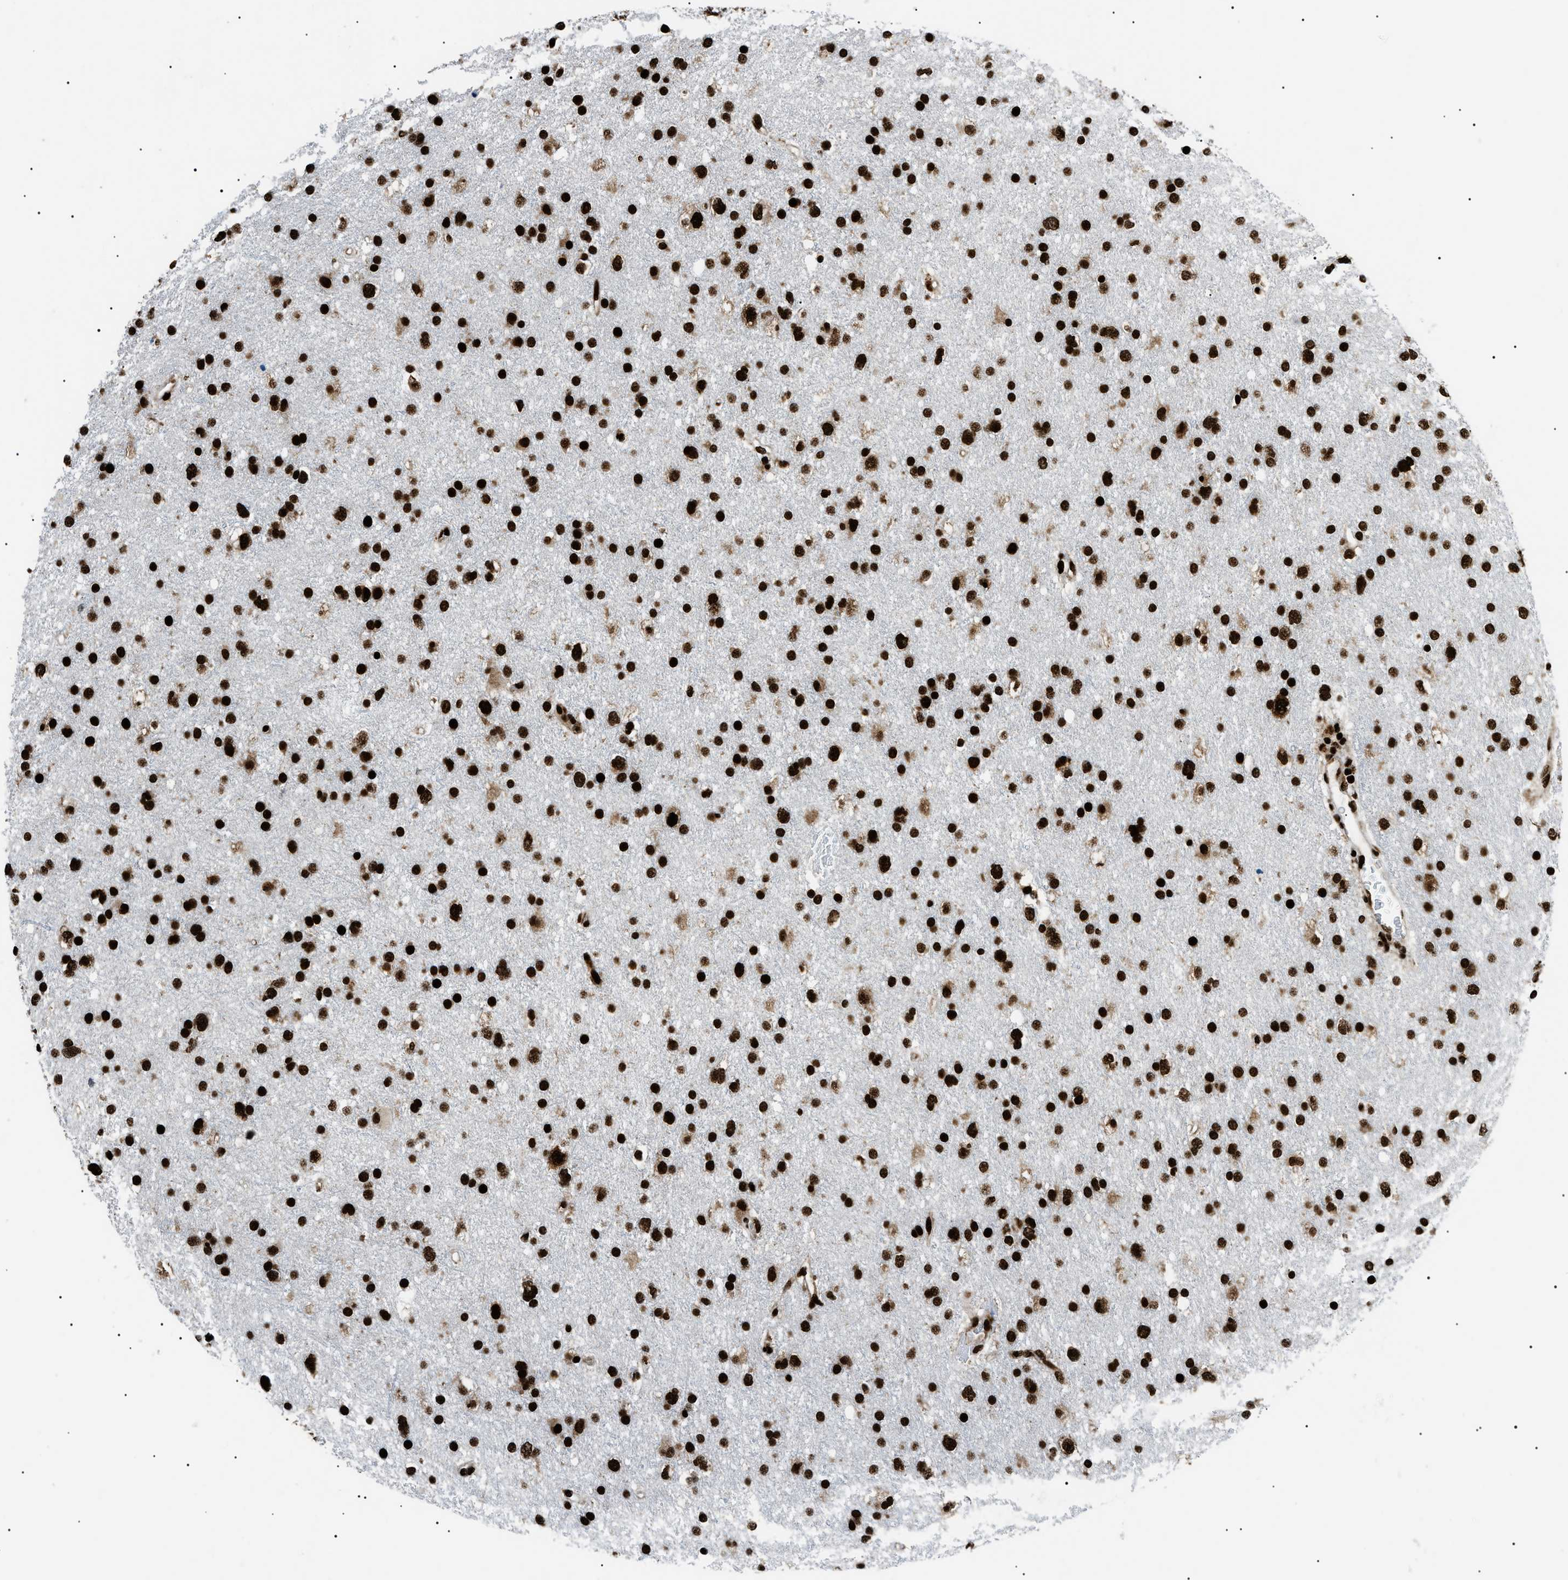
{"staining": {"intensity": "strong", "quantity": ">75%", "location": "nuclear"}, "tissue": "glioma", "cell_type": "Tumor cells", "image_type": "cancer", "snomed": [{"axis": "morphology", "description": "Glioma, malignant, Low grade"}, {"axis": "topography", "description": "Brain"}], "caption": "Malignant low-grade glioma was stained to show a protein in brown. There is high levels of strong nuclear positivity in about >75% of tumor cells. Nuclei are stained in blue.", "gene": "HNRNPK", "patient": {"sex": "female", "age": 37}}